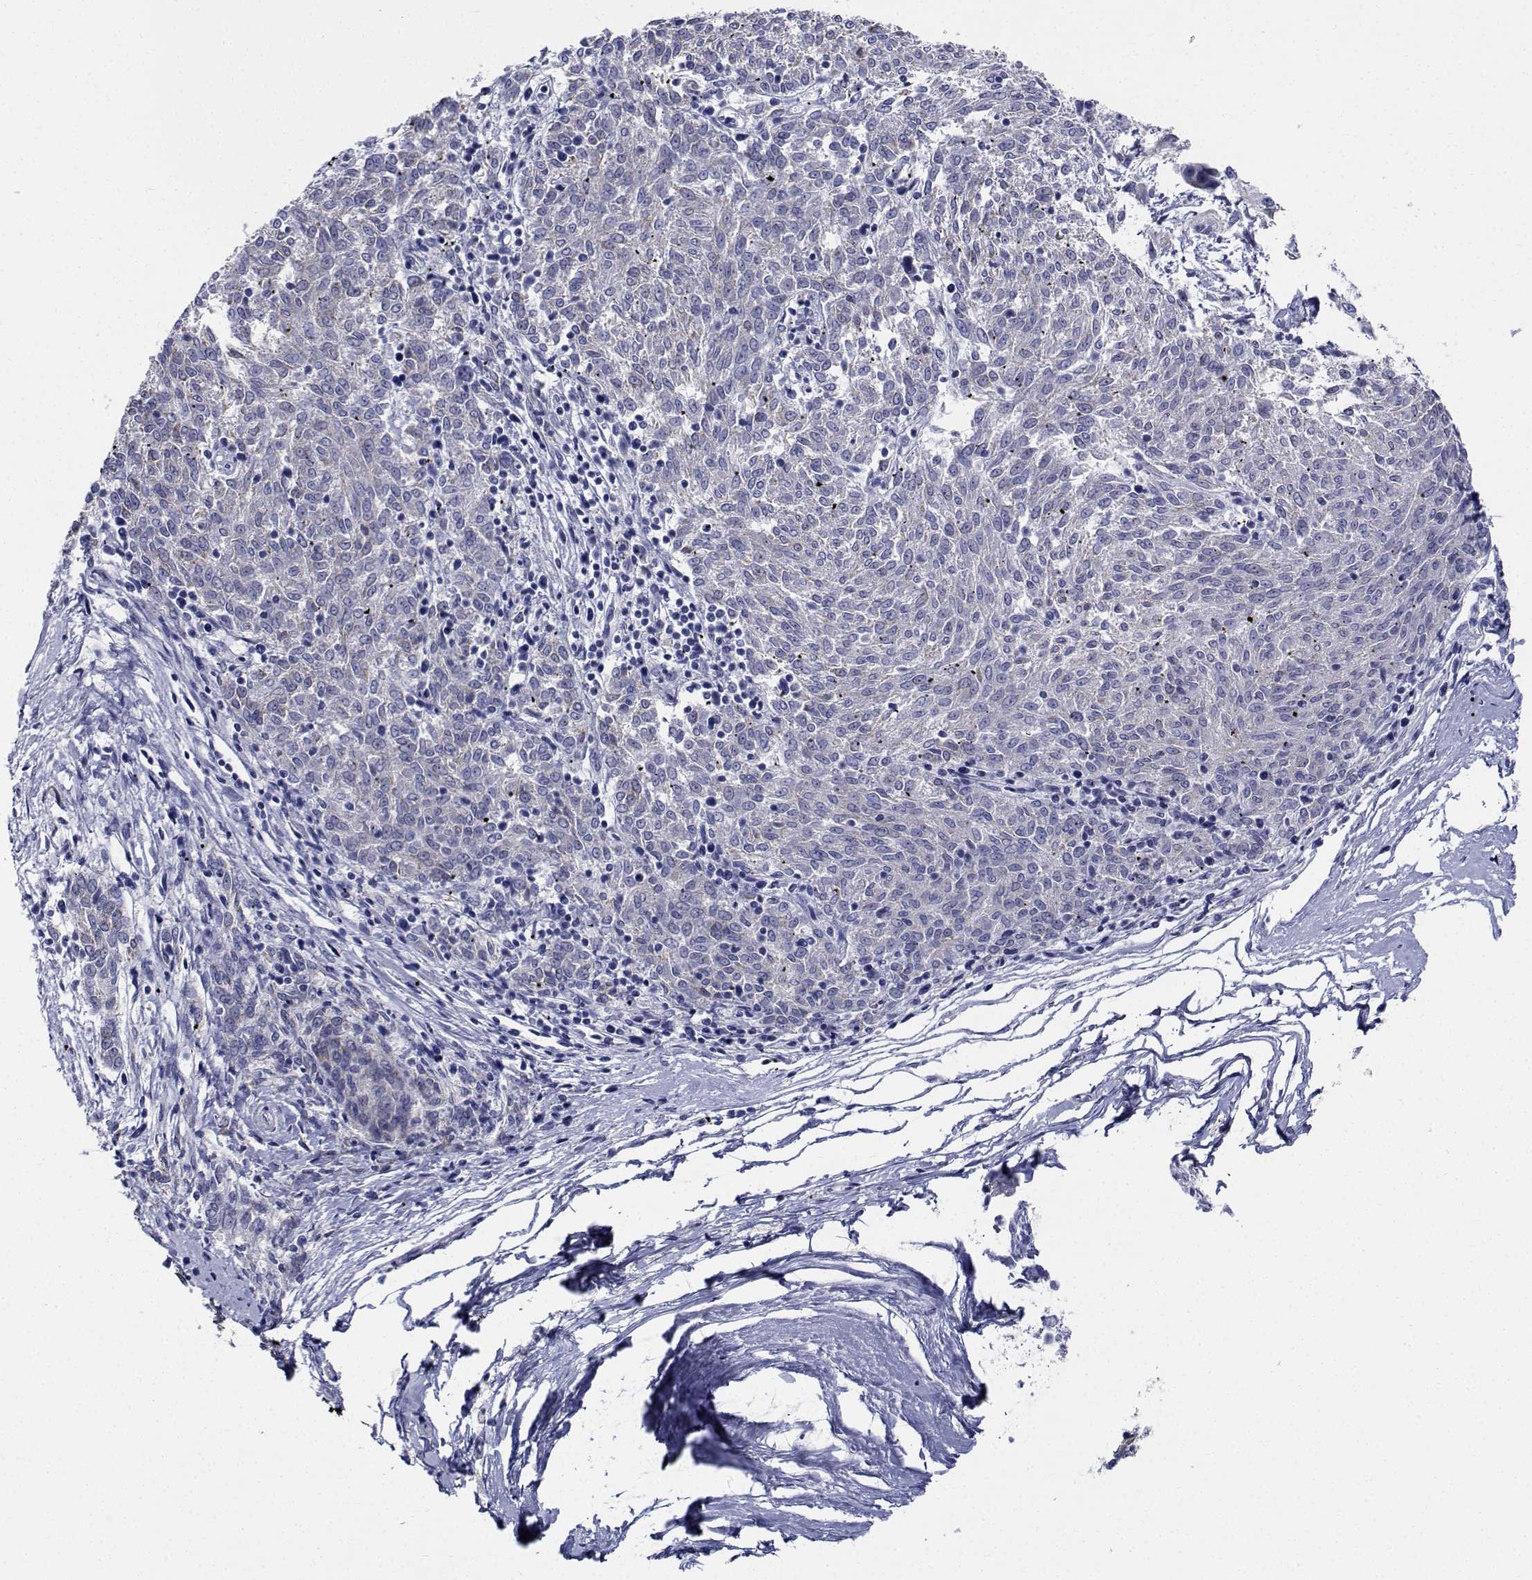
{"staining": {"intensity": "negative", "quantity": "none", "location": "none"}, "tissue": "melanoma", "cell_type": "Tumor cells", "image_type": "cancer", "snomed": [{"axis": "morphology", "description": "Malignant melanoma, NOS"}, {"axis": "topography", "description": "Skin"}], "caption": "Immunohistochemical staining of malignant melanoma demonstrates no significant expression in tumor cells.", "gene": "CDHR3", "patient": {"sex": "female", "age": 72}}